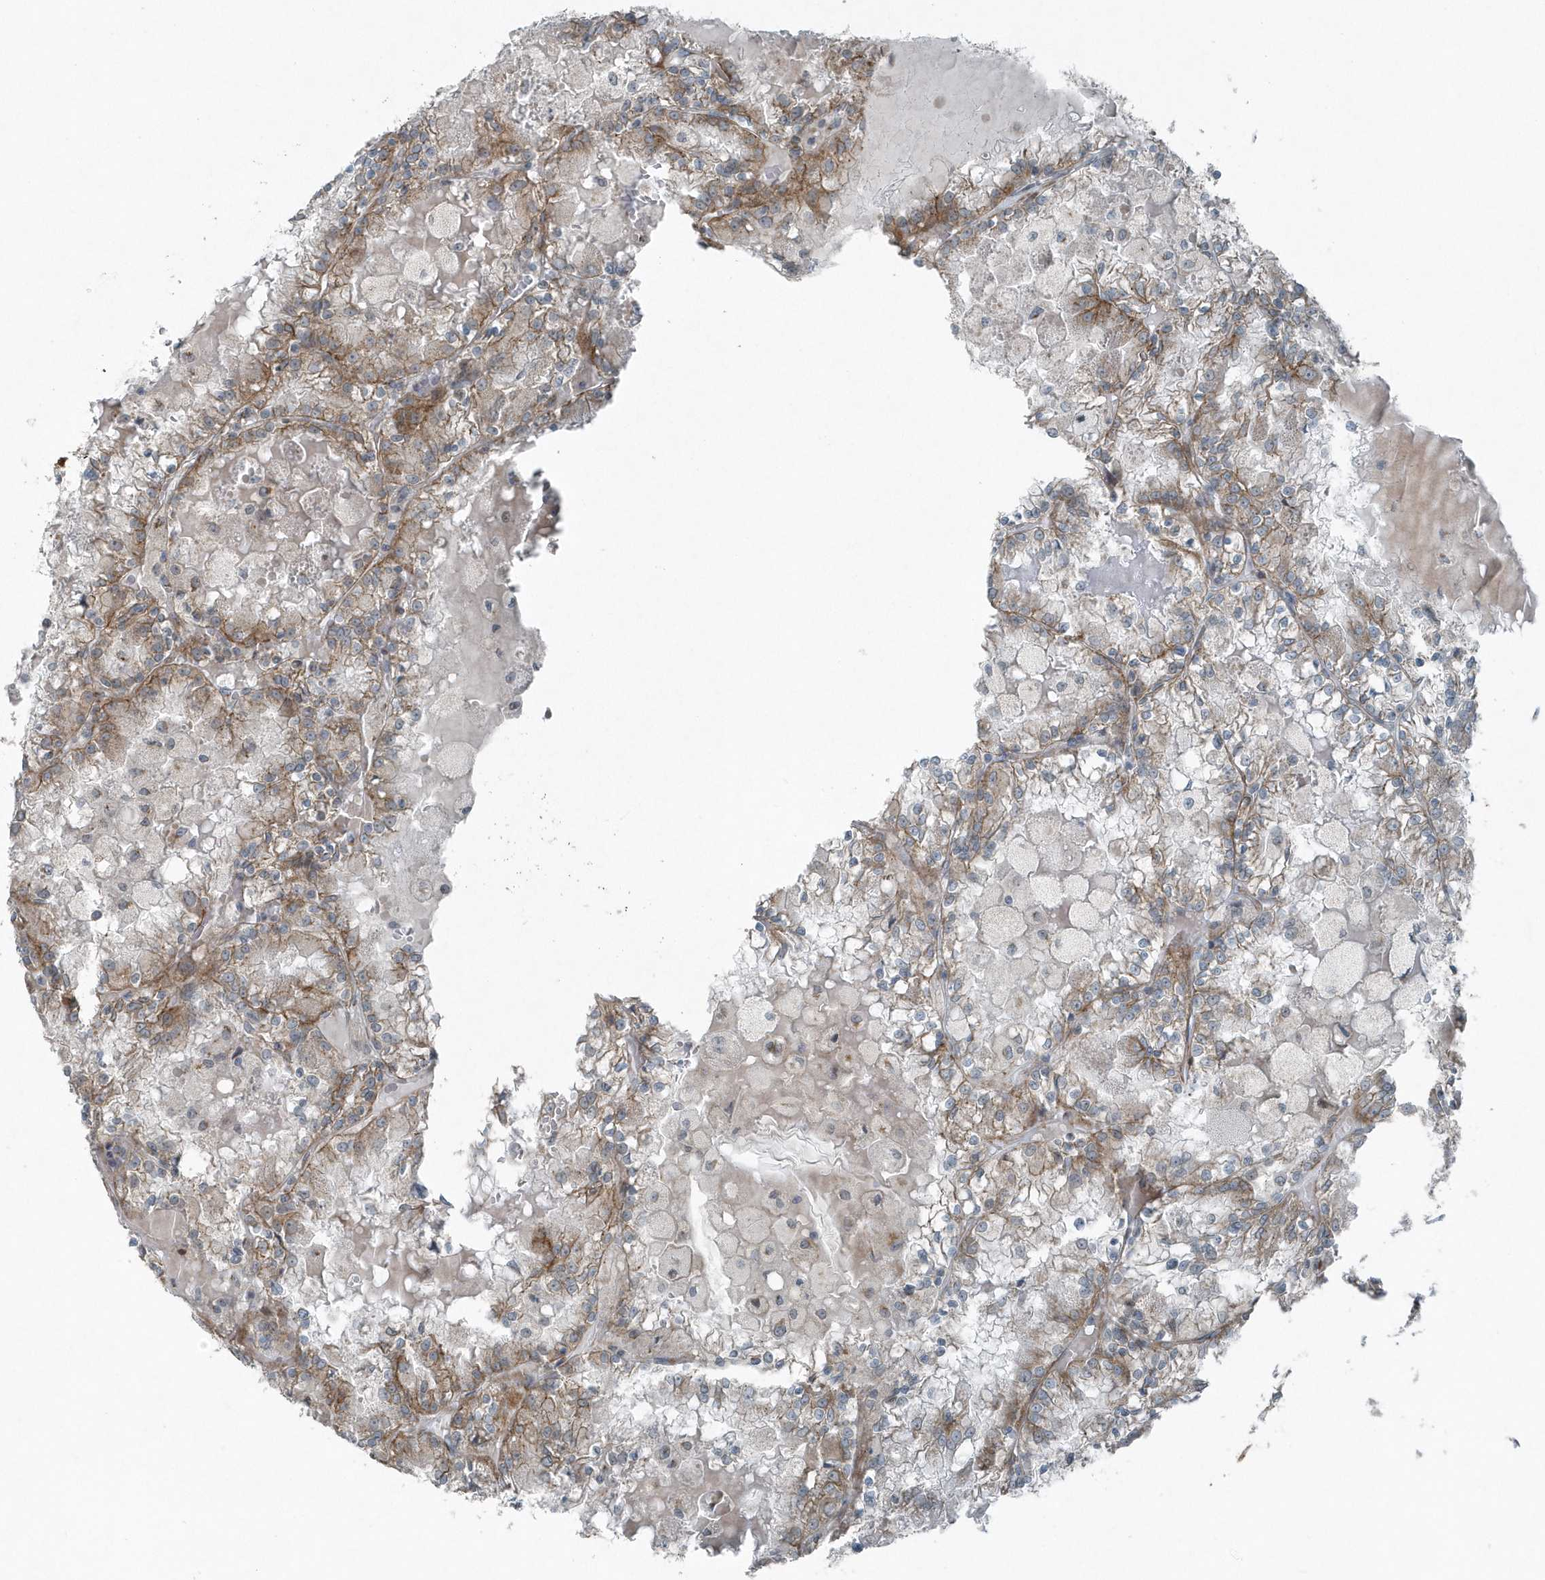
{"staining": {"intensity": "moderate", "quantity": "25%-75%", "location": "cytoplasmic/membranous"}, "tissue": "renal cancer", "cell_type": "Tumor cells", "image_type": "cancer", "snomed": [{"axis": "morphology", "description": "Adenocarcinoma, NOS"}, {"axis": "topography", "description": "Kidney"}], "caption": "Tumor cells demonstrate medium levels of moderate cytoplasmic/membranous staining in about 25%-75% of cells in human renal adenocarcinoma. Using DAB (brown) and hematoxylin (blue) stains, captured at high magnification using brightfield microscopy.", "gene": "GCC2", "patient": {"sex": "female", "age": 56}}